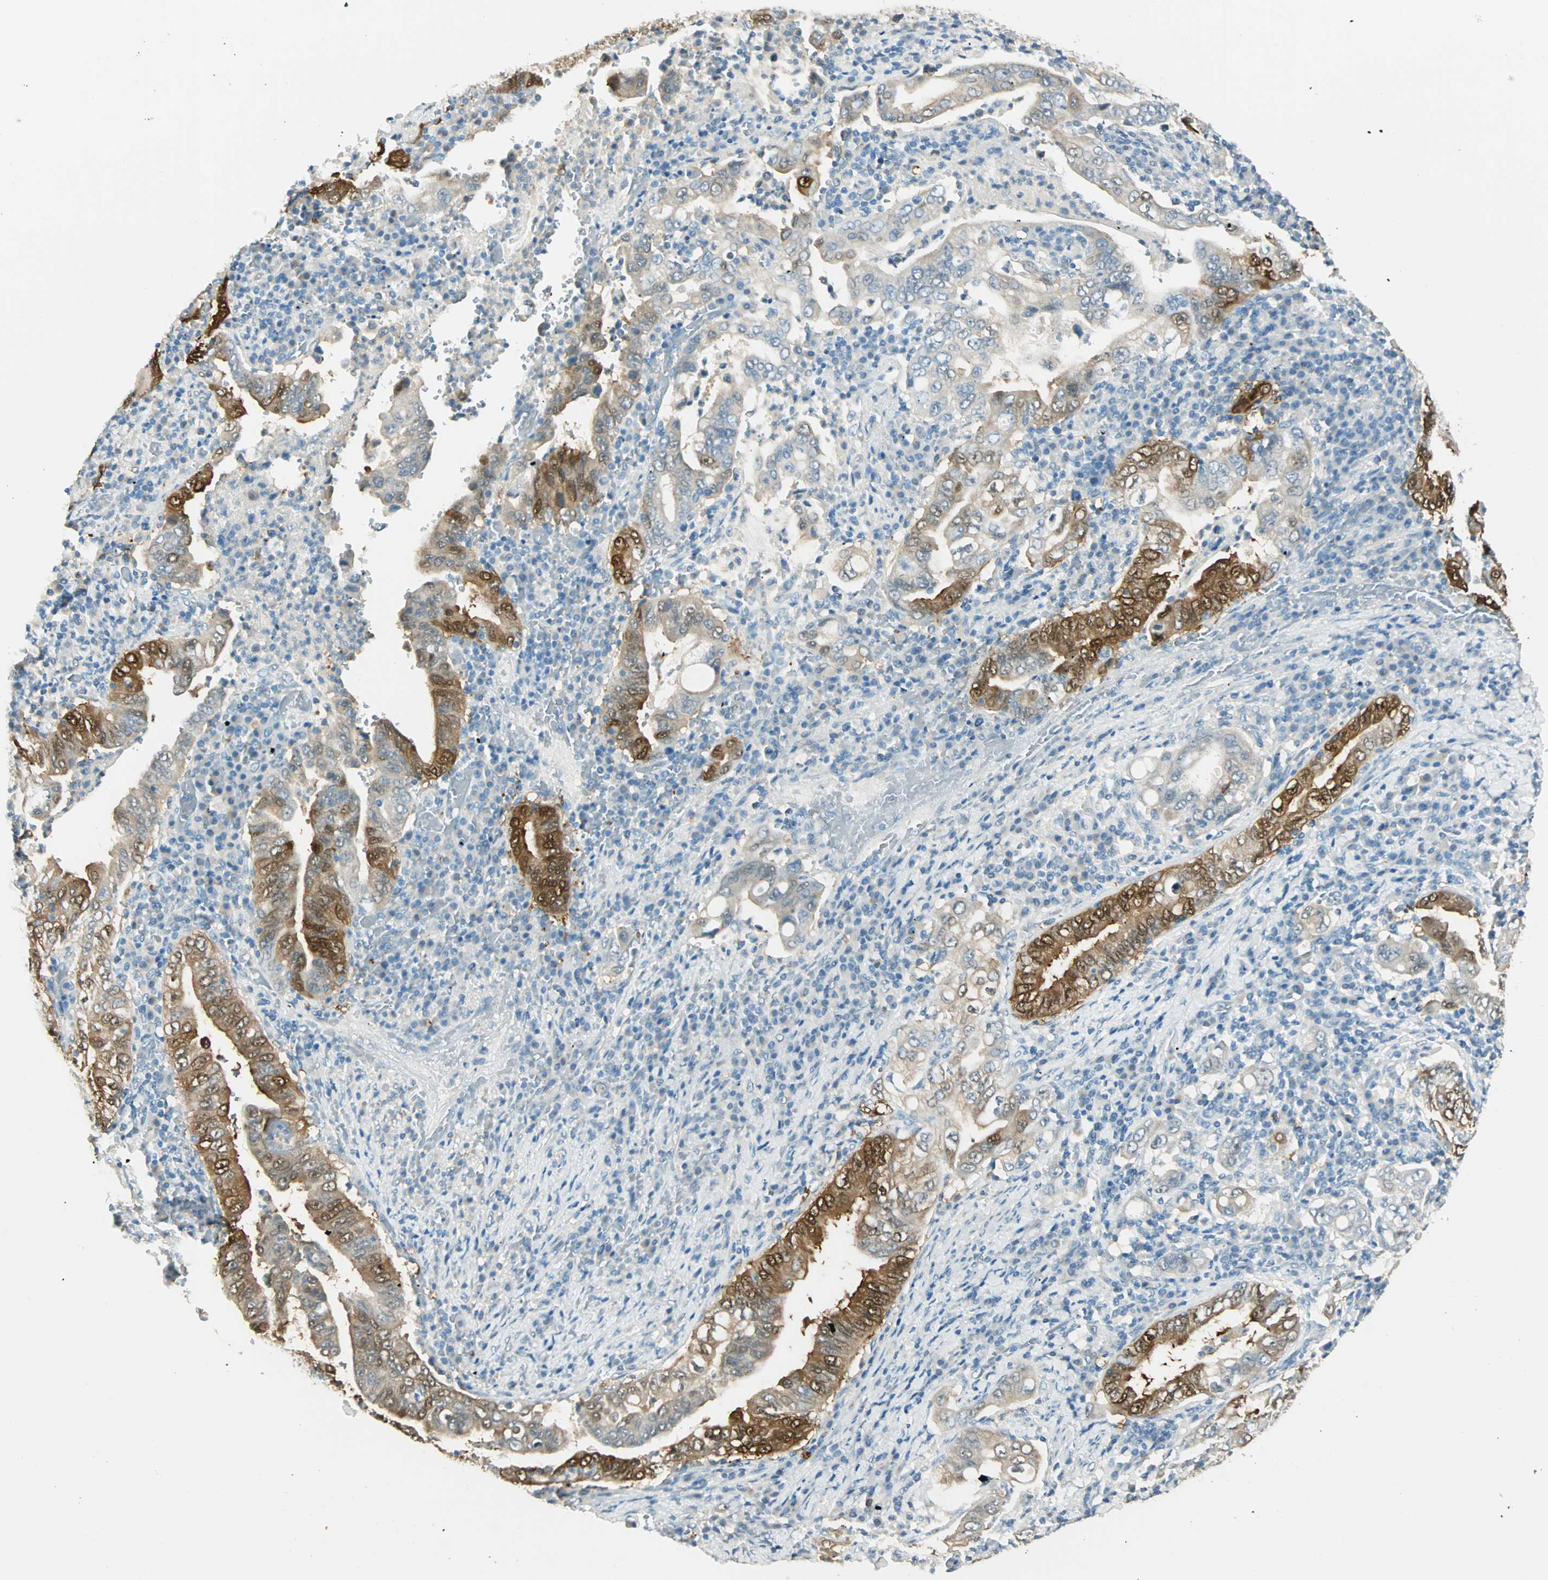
{"staining": {"intensity": "strong", "quantity": ">75%", "location": "cytoplasmic/membranous,nuclear"}, "tissue": "stomach cancer", "cell_type": "Tumor cells", "image_type": "cancer", "snomed": [{"axis": "morphology", "description": "Normal tissue, NOS"}, {"axis": "morphology", "description": "Adenocarcinoma, NOS"}, {"axis": "topography", "description": "Esophagus"}, {"axis": "topography", "description": "Stomach, upper"}, {"axis": "topography", "description": "Peripheral nerve tissue"}], "caption": "DAB immunohistochemical staining of human stomach cancer reveals strong cytoplasmic/membranous and nuclear protein expression in about >75% of tumor cells.", "gene": "S100A1", "patient": {"sex": "male", "age": 62}}